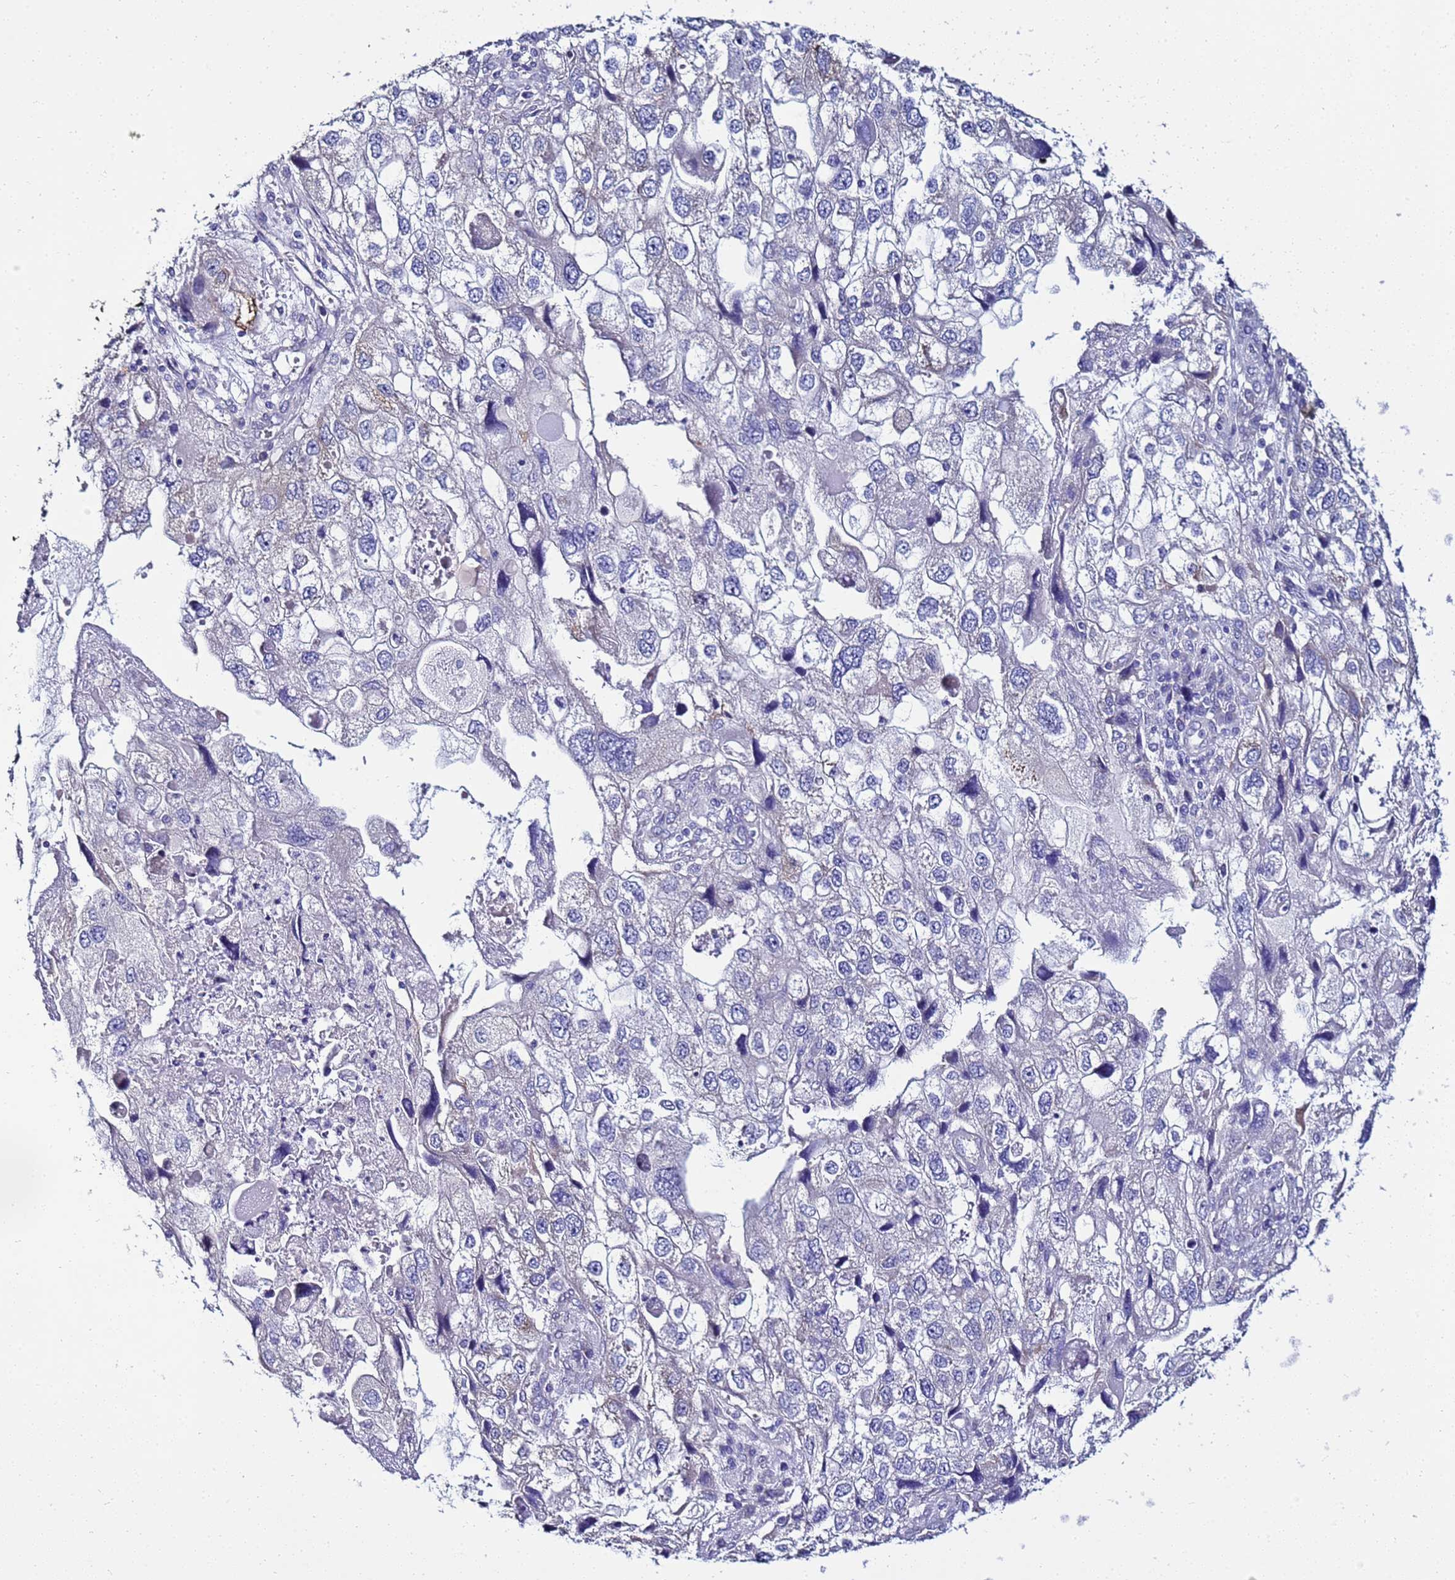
{"staining": {"intensity": "negative", "quantity": "none", "location": "none"}, "tissue": "endometrial cancer", "cell_type": "Tumor cells", "image_type": "cancer", "snomed": [{"axis": "morphology", "description": "Adenocarcinoma, NOS"}, {"axis": "topography", "description": "Endometrium"}], "caption": "Tumor cells are negative for brown protein staining in endometrial cancer (adenocarcinoma).", "gene": "FAM166B", "patient": {"sex": "female", "age": 49}}